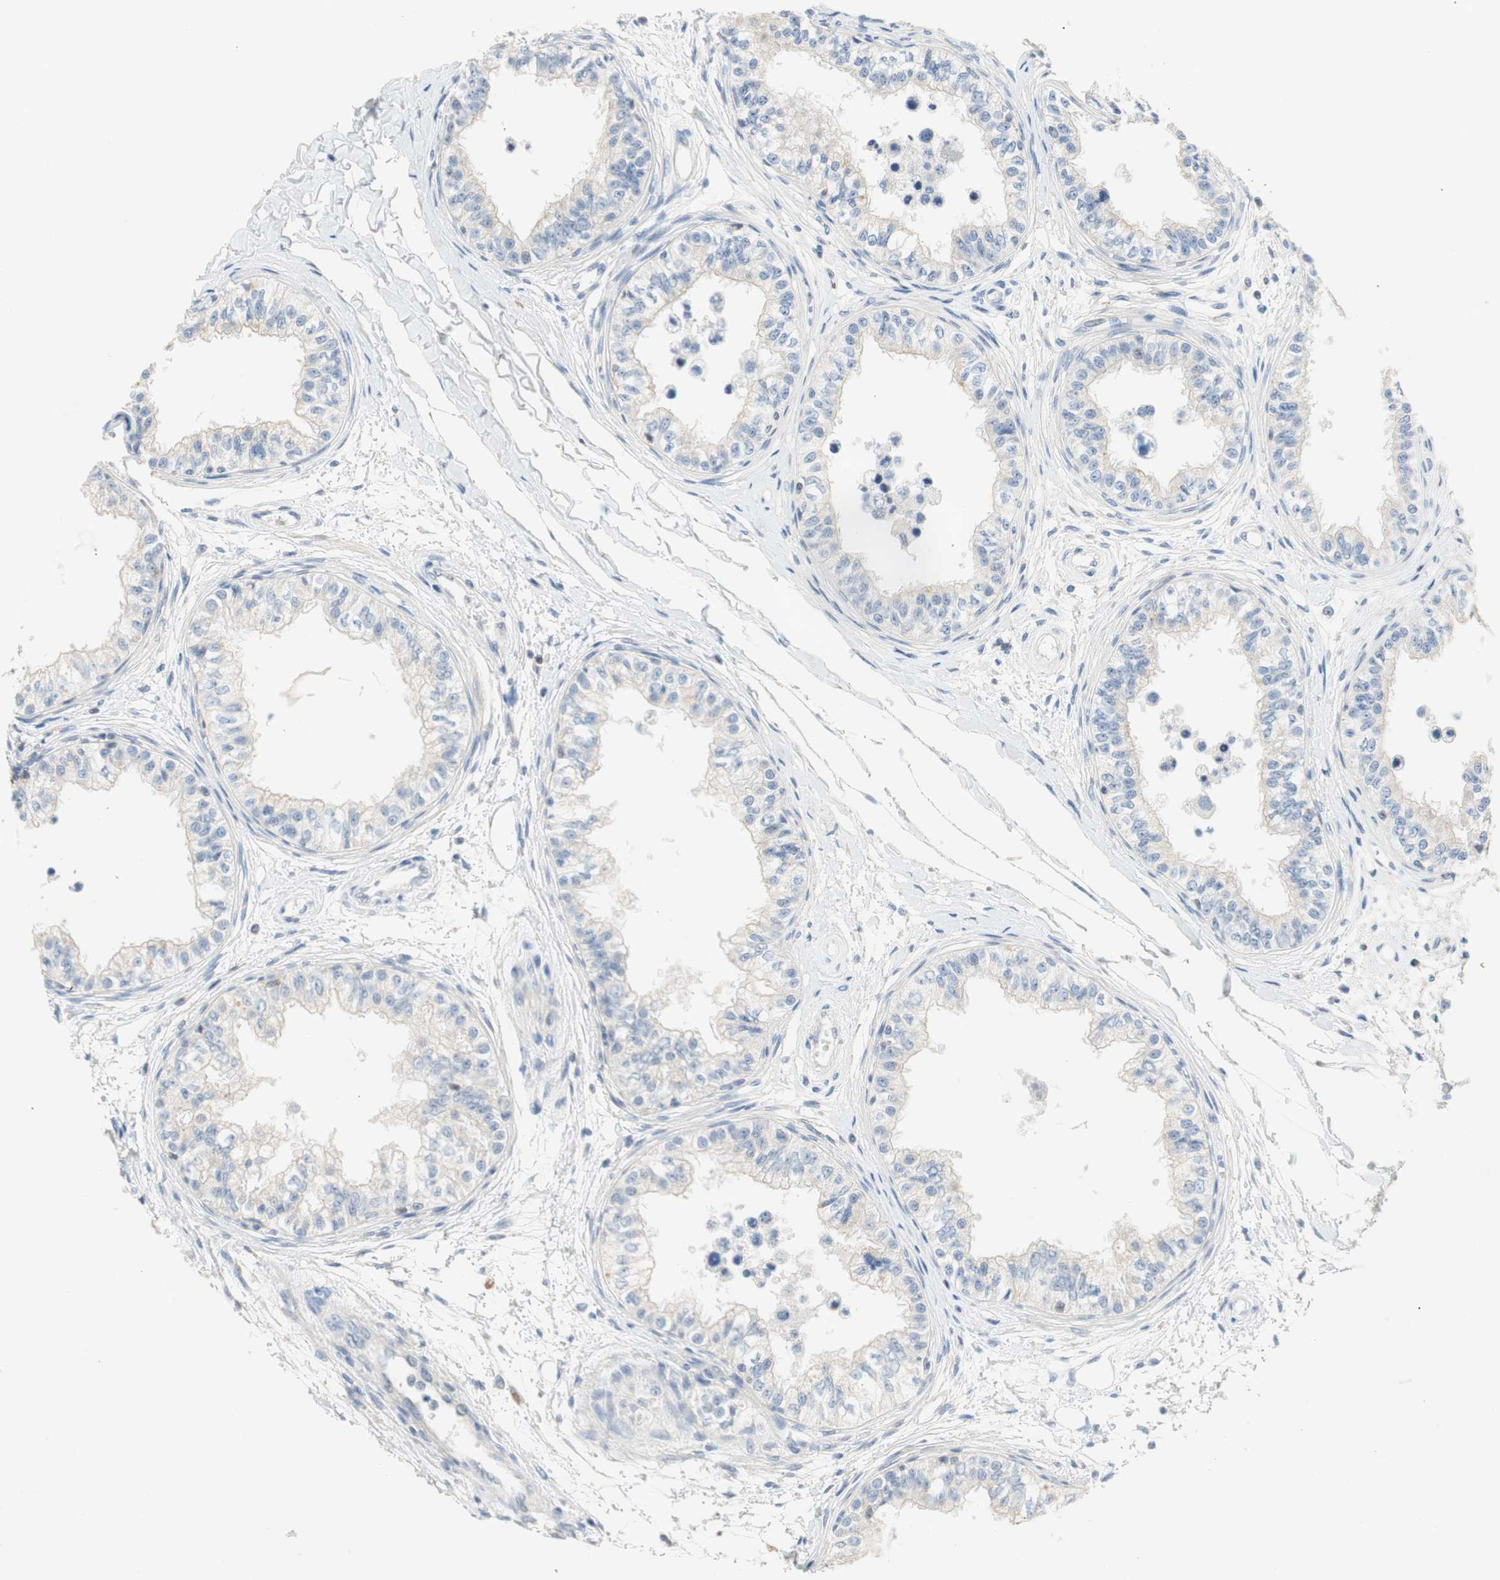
{"staining": {"intensity": "weak", "quantity": "<25%", "location": "cytoplasmic/membranous"}, "tissue": "epididymis", "cell_type": "Glandular cells", "image_type": "normal", "snomed": [{"axis": "morphology", "description": "Normal tissue, NOS"}, {"axis": "morphology", "description": "Adenocarcinoma, metastatic, NOS"}, {"axis": "topography", "description": "Testis"}, {"axis": "topography", "description": "Epididymis"}], "caption": "There is no significant positivity in glandular cells of epididymis. (DAB (3,3'-diaminobenzidine) immunohistochemistry (IHC) with hematoxylin counter stain).", "gene": "CCM2L", "patient": {"sex": "male", "age": 26}}